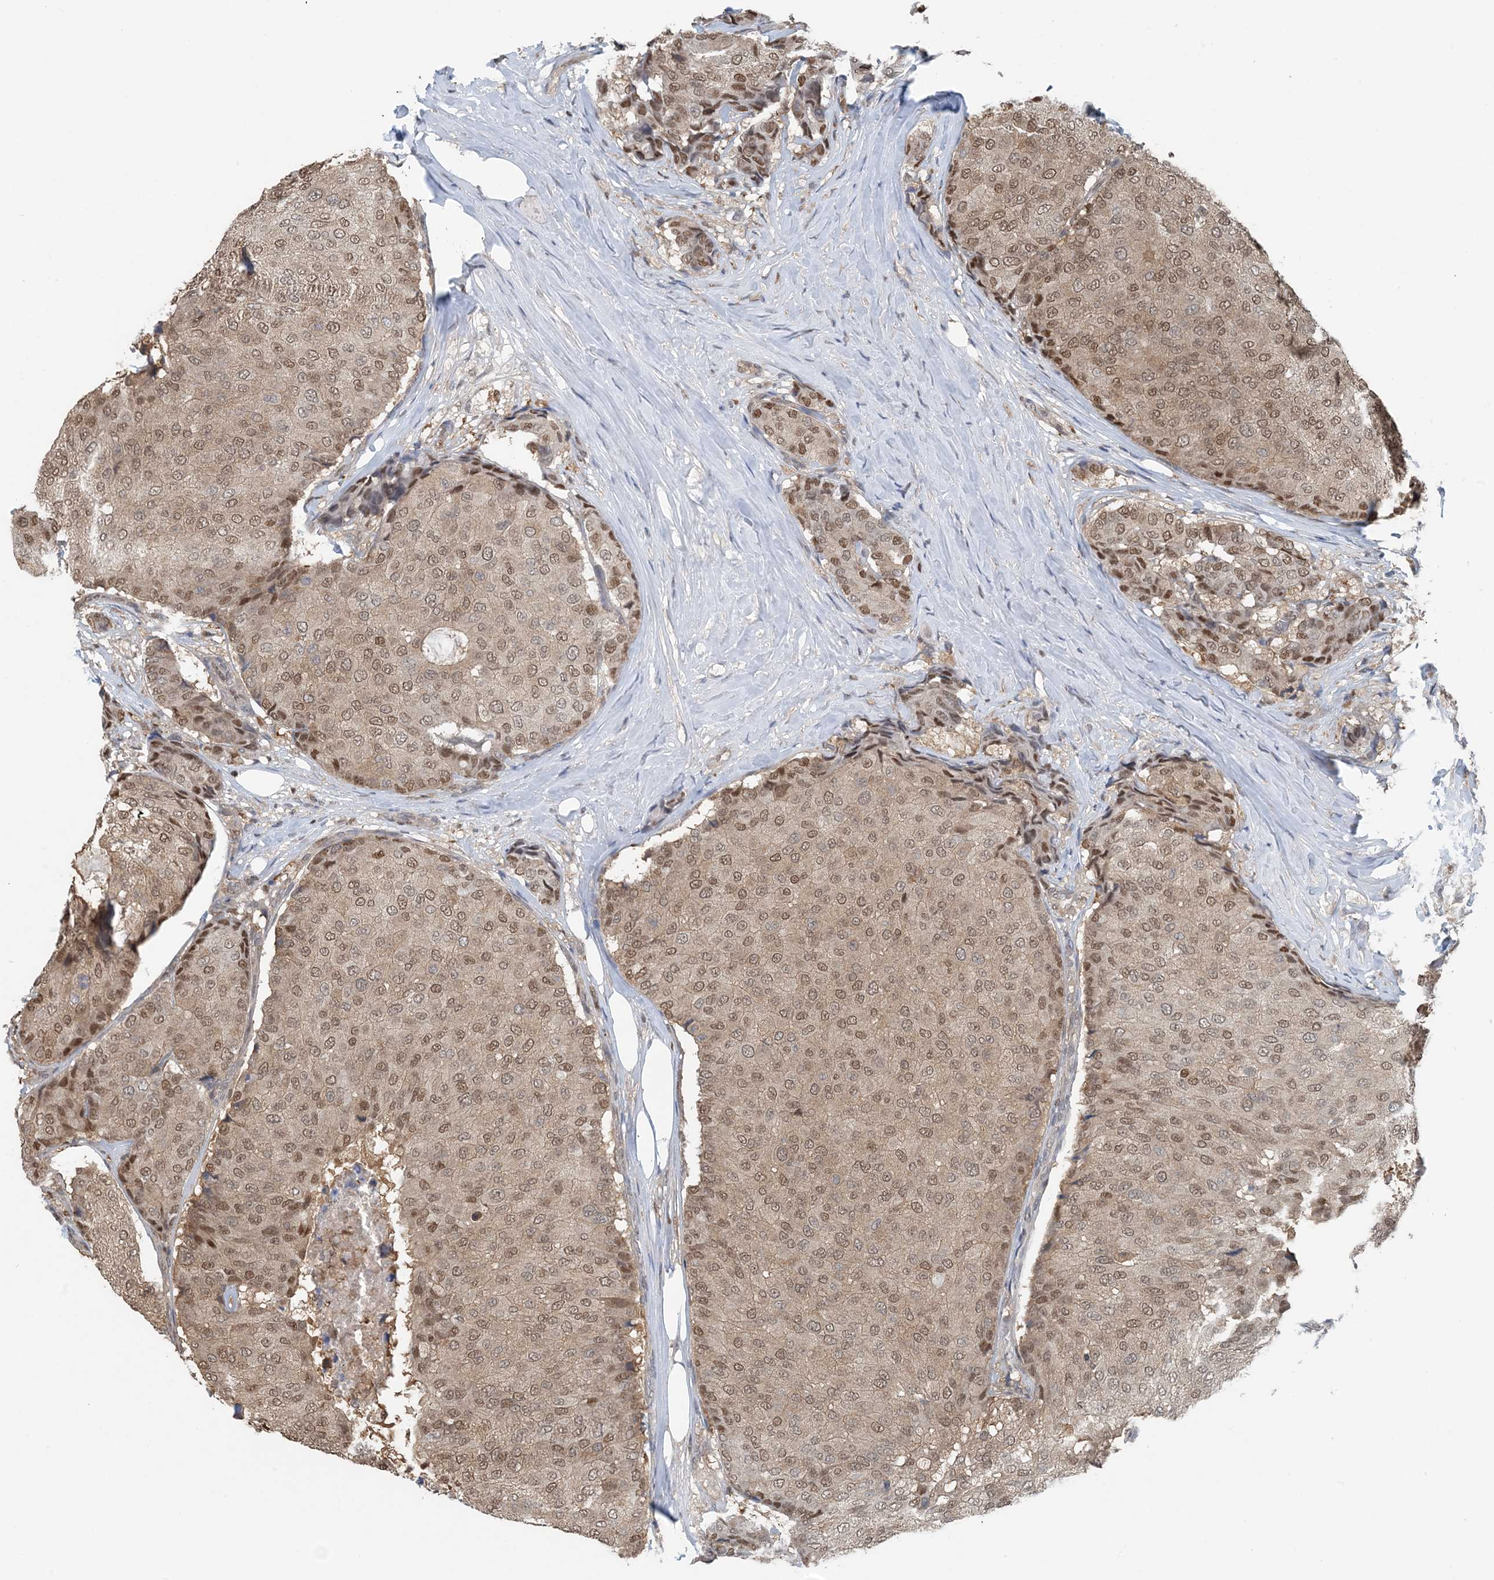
{"staining": {"intensity": "moderate", "quantity": ">75%", "location": "cytoplasmic/membranous,nuclear"}, "tissue": "breast cancer", "cell_type": "Tumor cells", "image_type": "cancer", "snomed": [{"axis": "morphology", "description": "Duct carcinoma"}, {"axis": "topography", "description": "Breast"}], "caption": "IHC image of neoplastic tissue: breast invasive ductal carcinoma stained using IHC demonstrates medium levels of moderate protein expression localized specifically in the cytoplasmic/membranous and nuclear of tumor cells, appearing as a cytoplasmic/membranous and nuclear brown color.", "gene": "HIKESHI", "patient": {"sex": "female", "age": 75}}